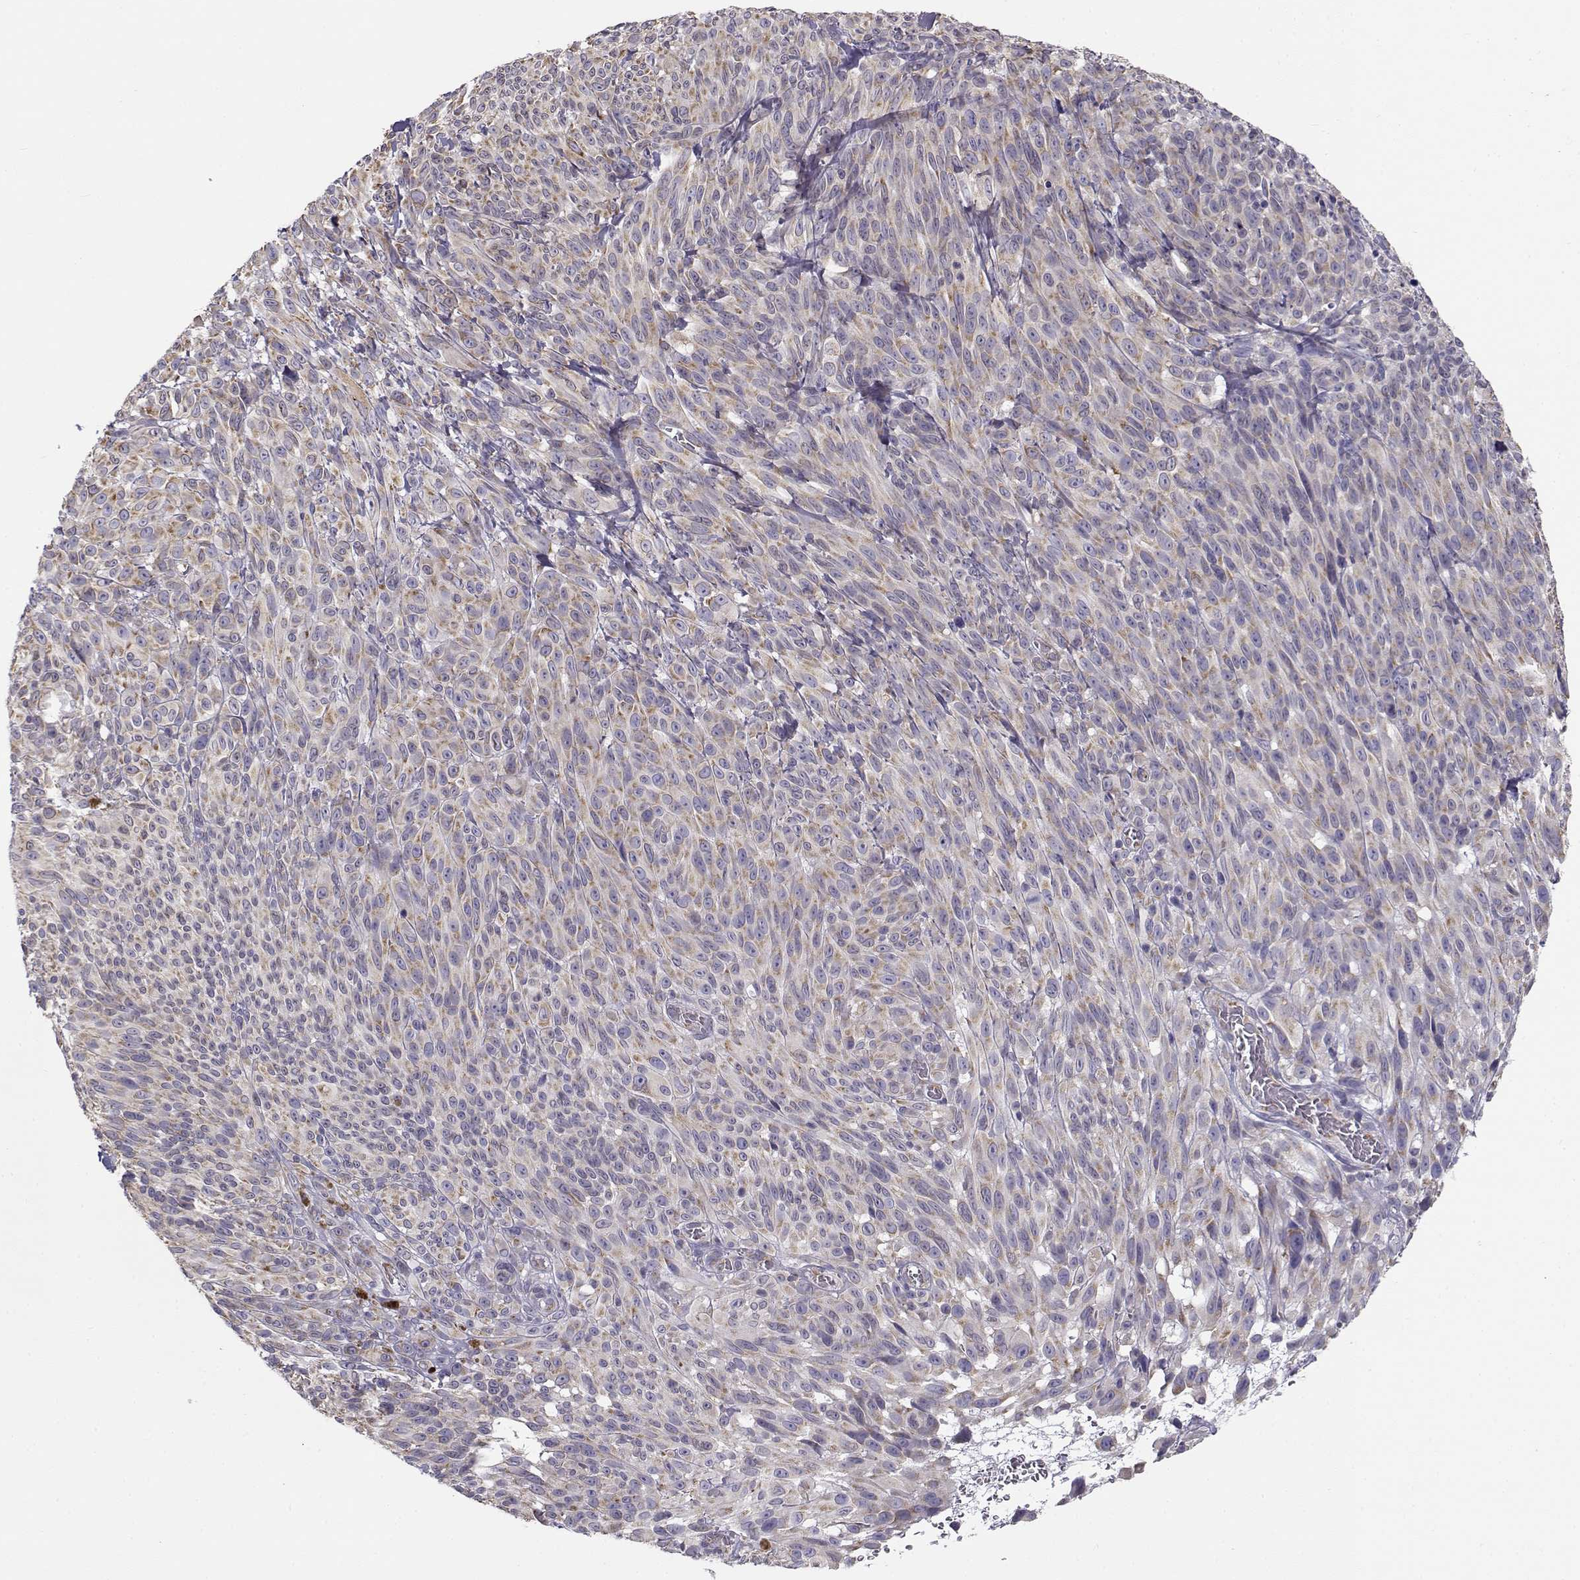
{"staining": {"intensity": "weak", "quantity": ">75%", "location": "cytoplasmic/membranous"}, "tissue": "melanoma", "cell_type": "Tumor cells", "image_type": "cancer", "snomed": [{"axis": "morphology", "description": "Malignant melanoma, NOS"}, {"axis": "topography", "description": "Skin"}], "caption": "Protein analysis of malignant melanoma tissue shows weak cytoplasmic/membranous expression in about >75% of tumor cells.", "gene": "BEND6", "patient": {"sex": "male", "age": 83}}